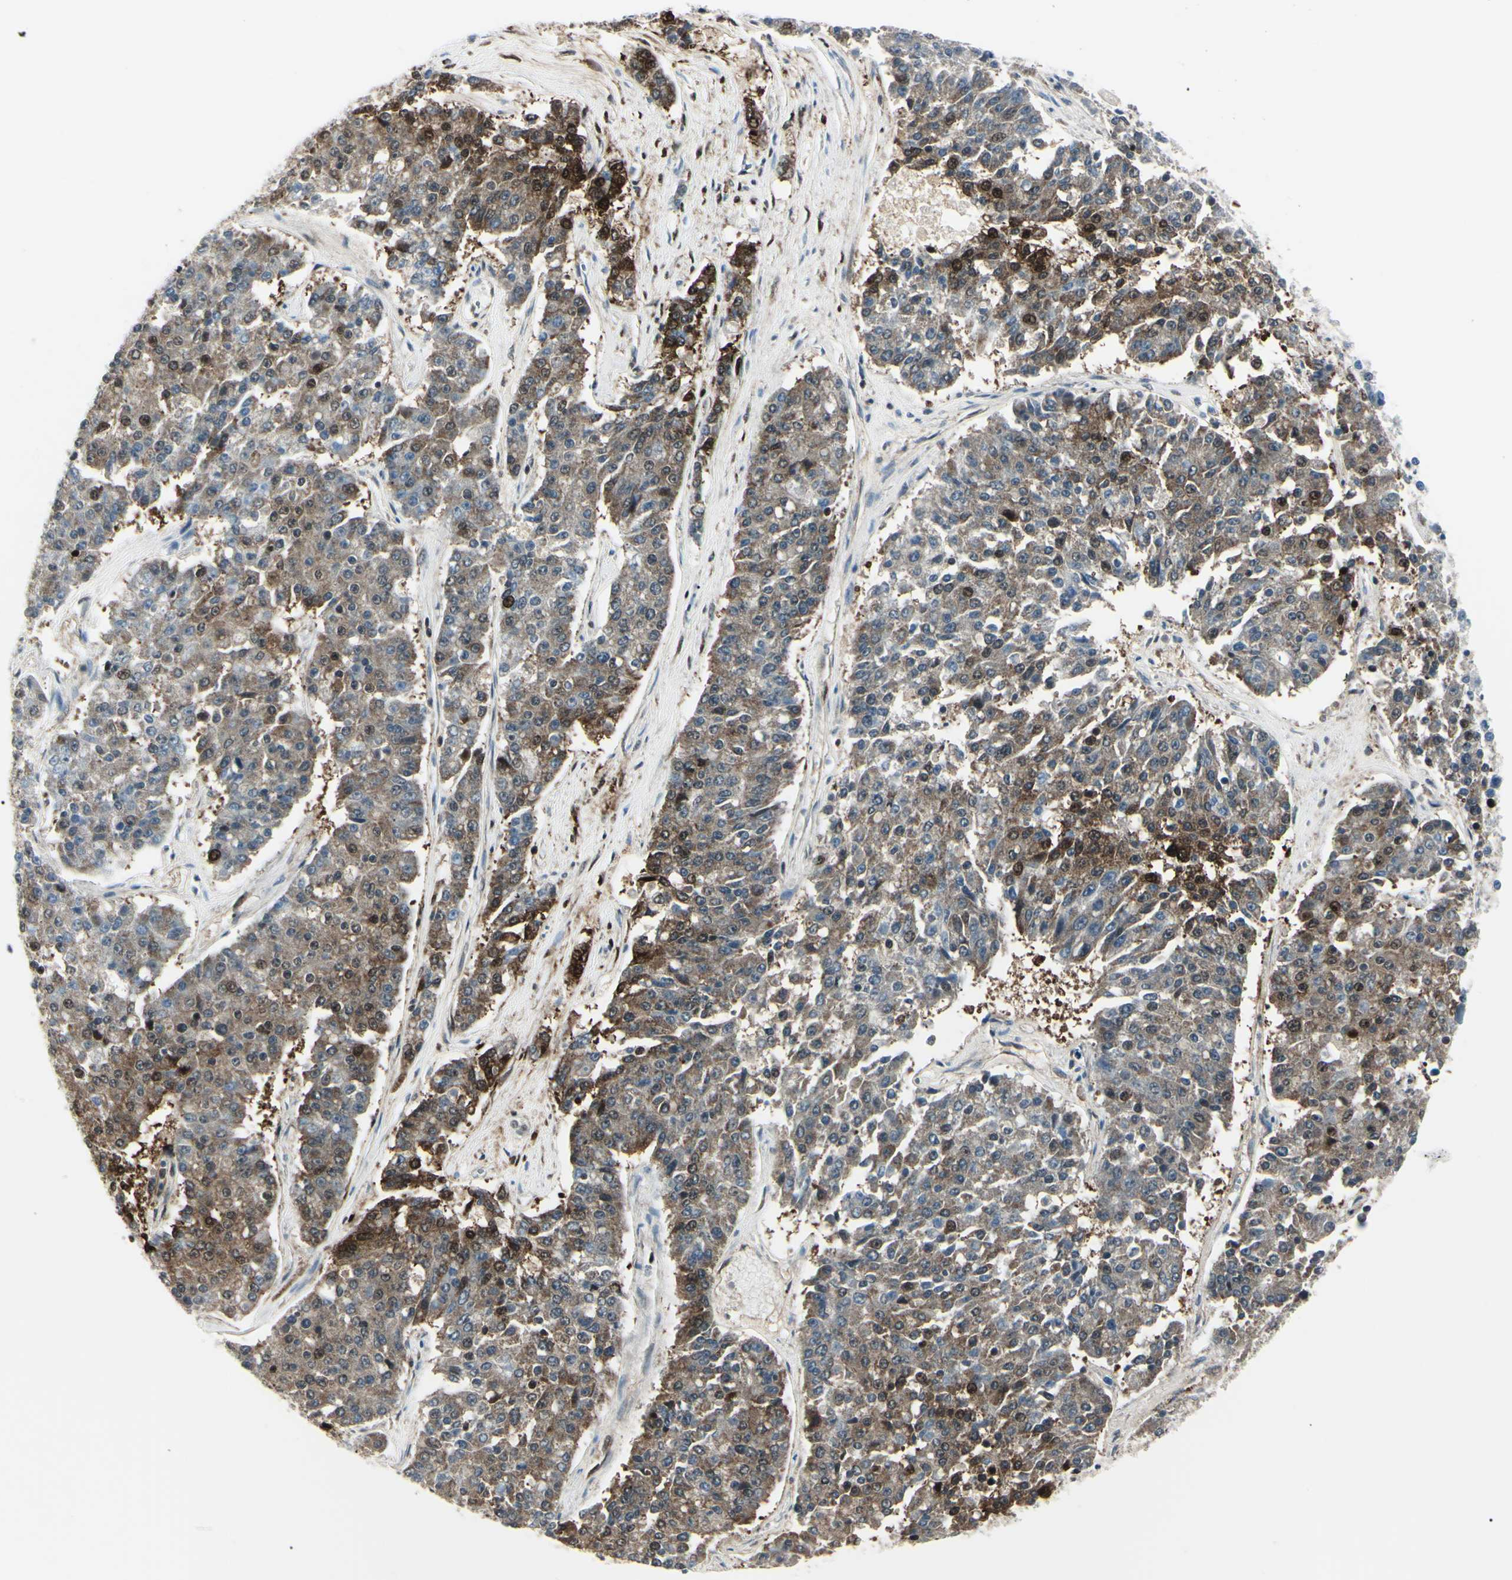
{"staining": {"intensity": "moderate", "quantity": "25%-75%", "location": "cytoplasmic/membranous,nuclear"}, "tissue": "pancreatic cancer", "cell_type": "Tumor cells", "image_type": "cancer", "snomed": [{"axis": "morphology", "description": "Adenocarcinoma, NOS"}, {"axis": "topography", "description": "Pancreas"}], "caption": "Approximately 25%-75% of tumor cells in human pancreatic adenocarcinoma show moderate cytoplasmic/membranous and nuclear protein staining as visualized by brown immunohistochemical staining.", "gene": "PGK1", "patient": {"sex": "male", "age": 50}}